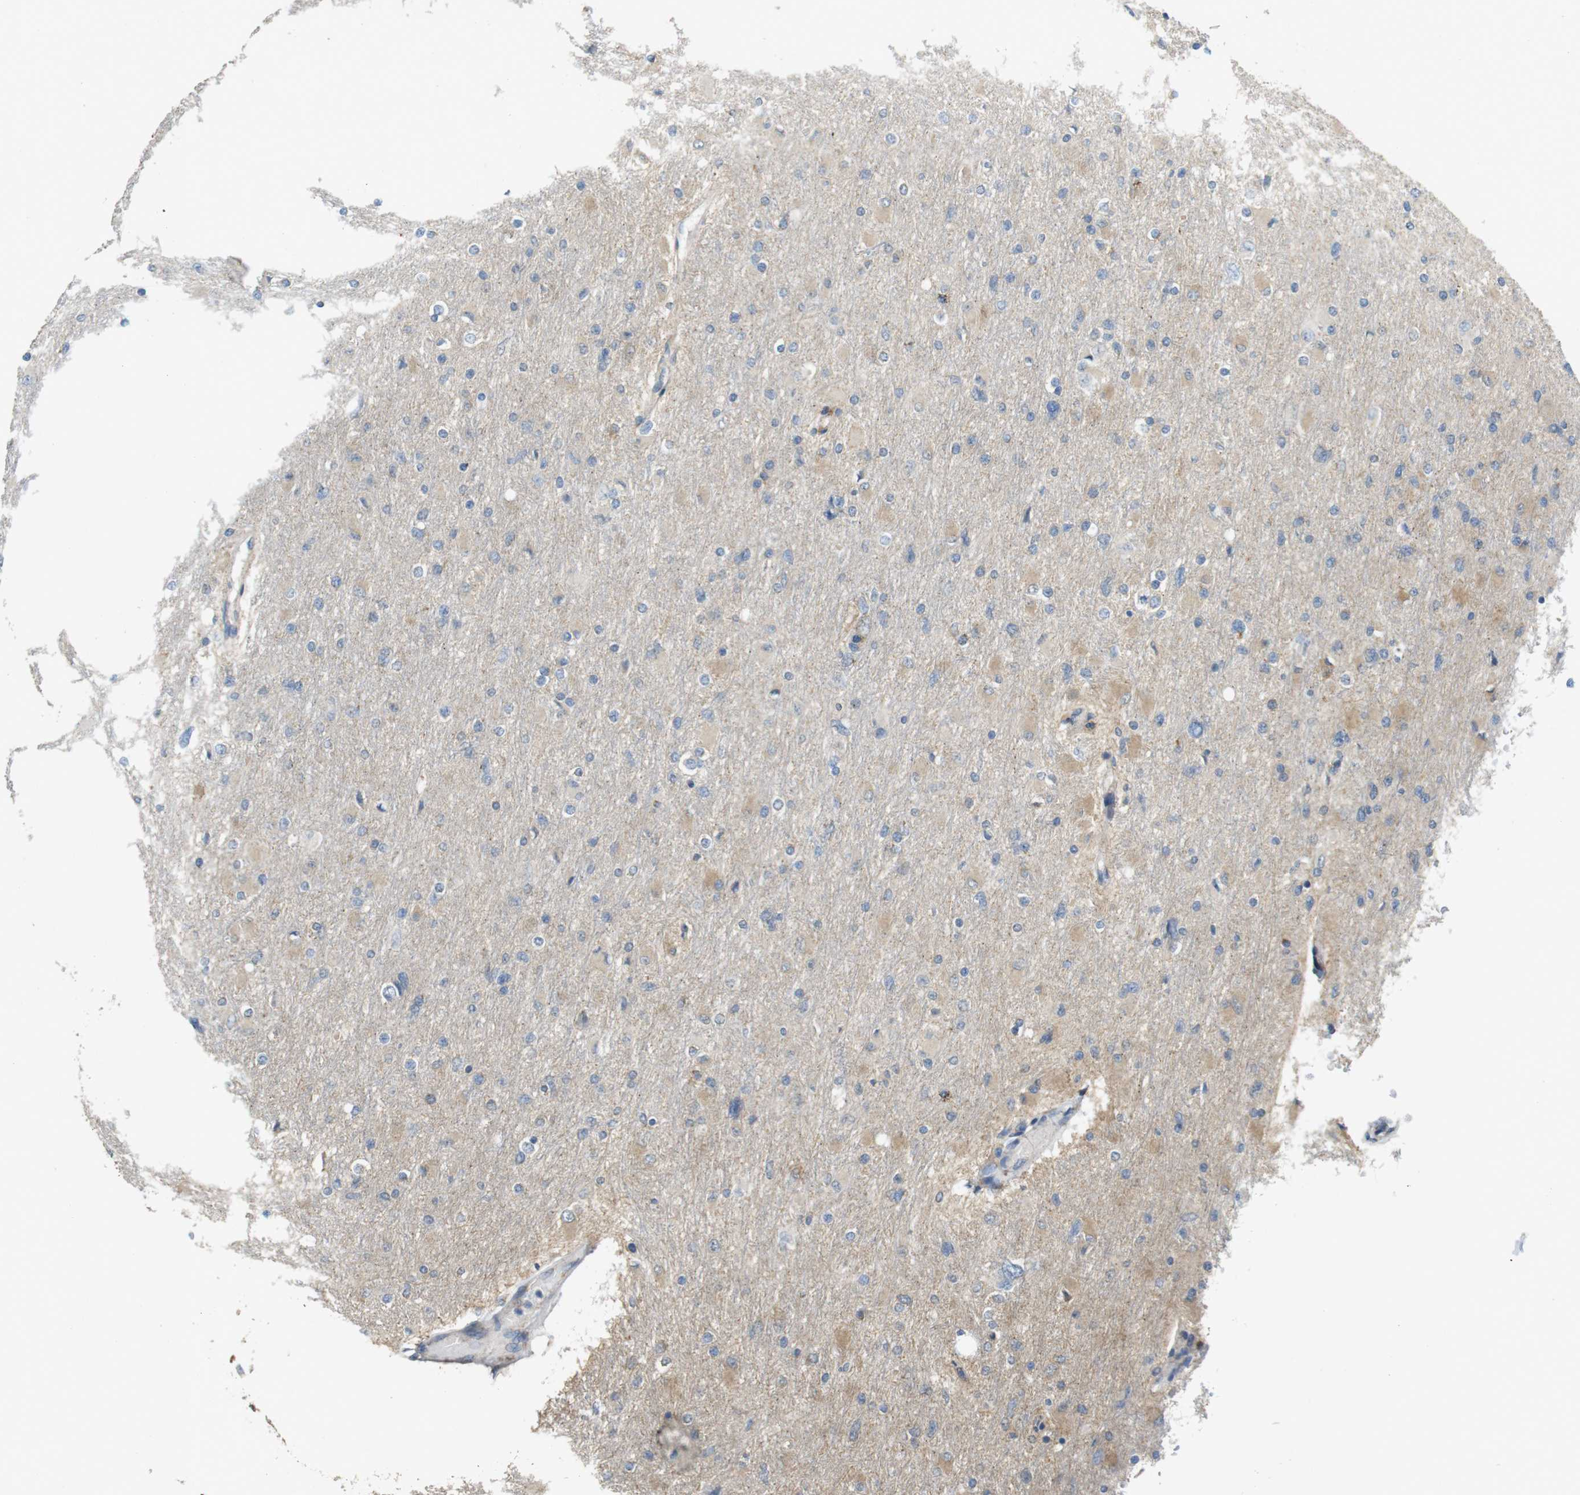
{"staining": {"intensity": "weak", "quantity": "25%-75%", "location": "cytoplasmic/membranous"}, "tissue": "glioma", "cell_type": "Tumor cells", "image_type": "cancer", "snomed": [{"axis": "morphology", "description": "Glioma, malignant, High grade"}, {"axis": "topography", "description": "Cerebral cortex"}], "caption": "There is low levels of weak cytoplasmic/membranous positivity in tumor cells of glioma, as demonstrated by immunohistochemical staining (brown color).", "gene": "CALHM2", "patient": {"sex": "female", "age": 36}}